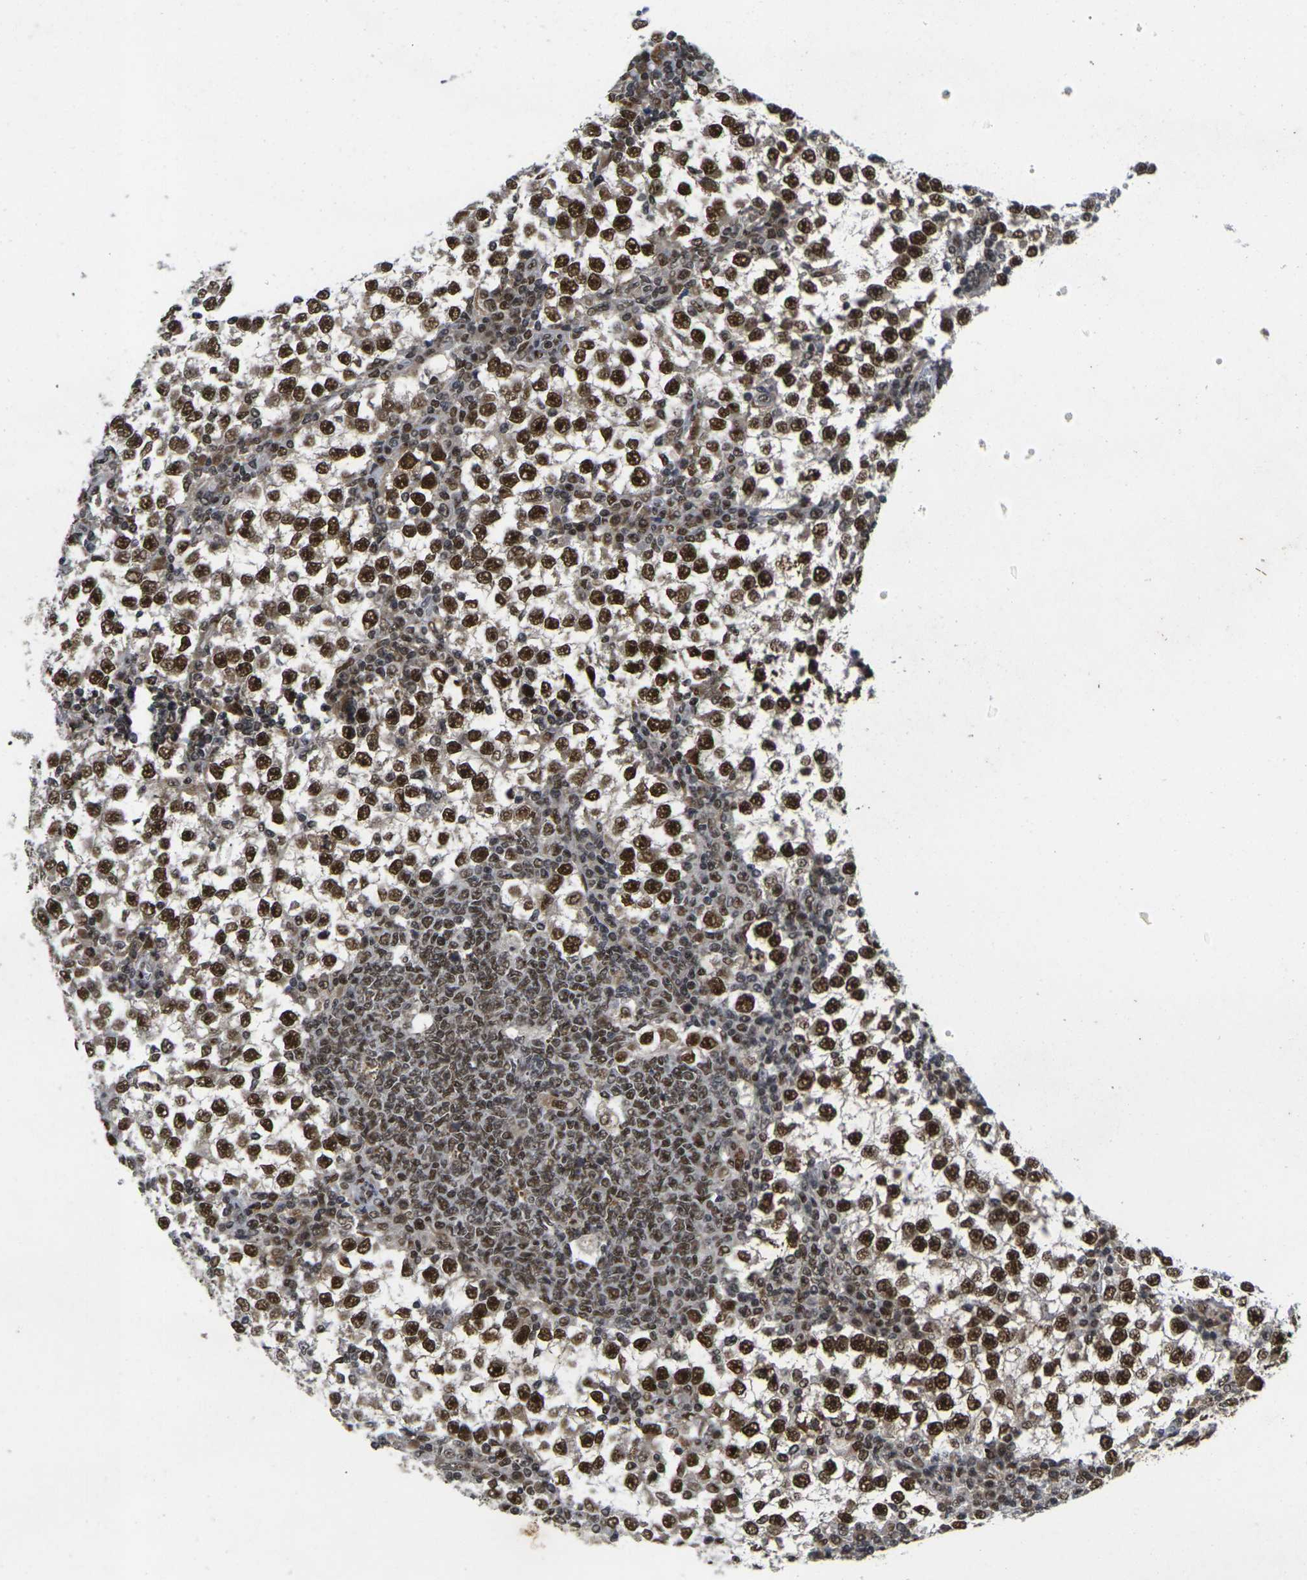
{"staining": {"intensity": "strong", "quantity": ">75%", "location": "nuclear"}, "tissue": "testis cancer", "cell_type": "Tumor cells", "image_type": "cancer", "snomed": [{"axis": "morphology", "description": "Seminoma, NOS"}, {"axis": "topography", "description": "Testis"}], "caption": "The image demonstrates immunohistochemical staining of seminoma (testis). There is strong nuclear positivity is seen in approximately >75% of tumor cells.", "gene": "GTF2E1", "patient": {"sex": "male", "age": 65}}